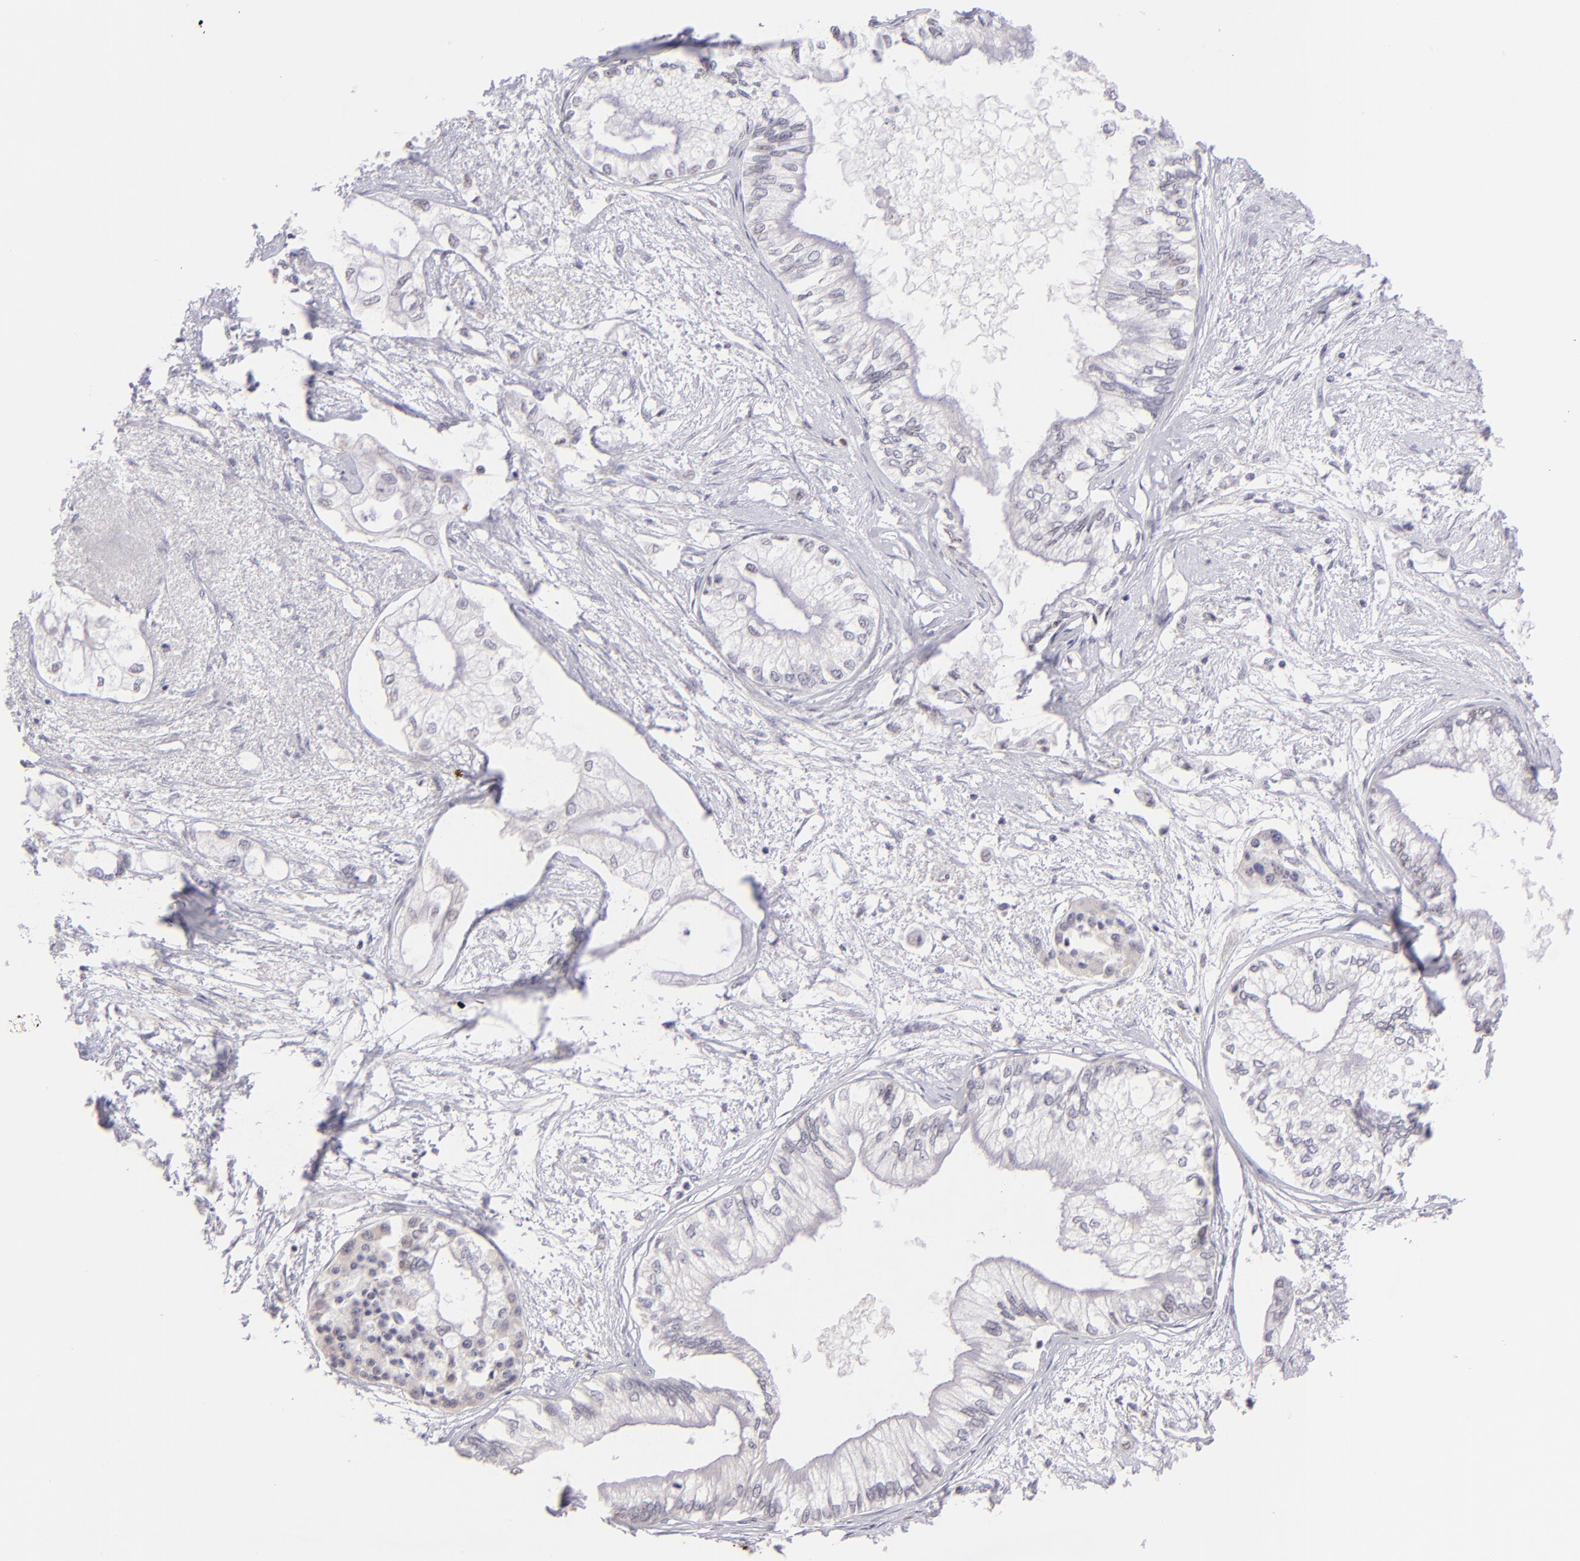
{"staining": {"intensity": "negative", "quantity": "none", "location": "none"}, "tissue": "pancreatic cancer", "cell_type": "Tumor cells", "image_type": "cancer", "snomed": [{"axis": "morphology", "description": "Adenocarcinoma, NOS"}, {"axis": "topography", "description": "Pancreas"}], "caption": "Immunohistochemistry of human pancreatic cancer demonstrates no expression in tumor cells.", "gene": "MAGEA1", "patient": {"sex": "male", "age": 79}}